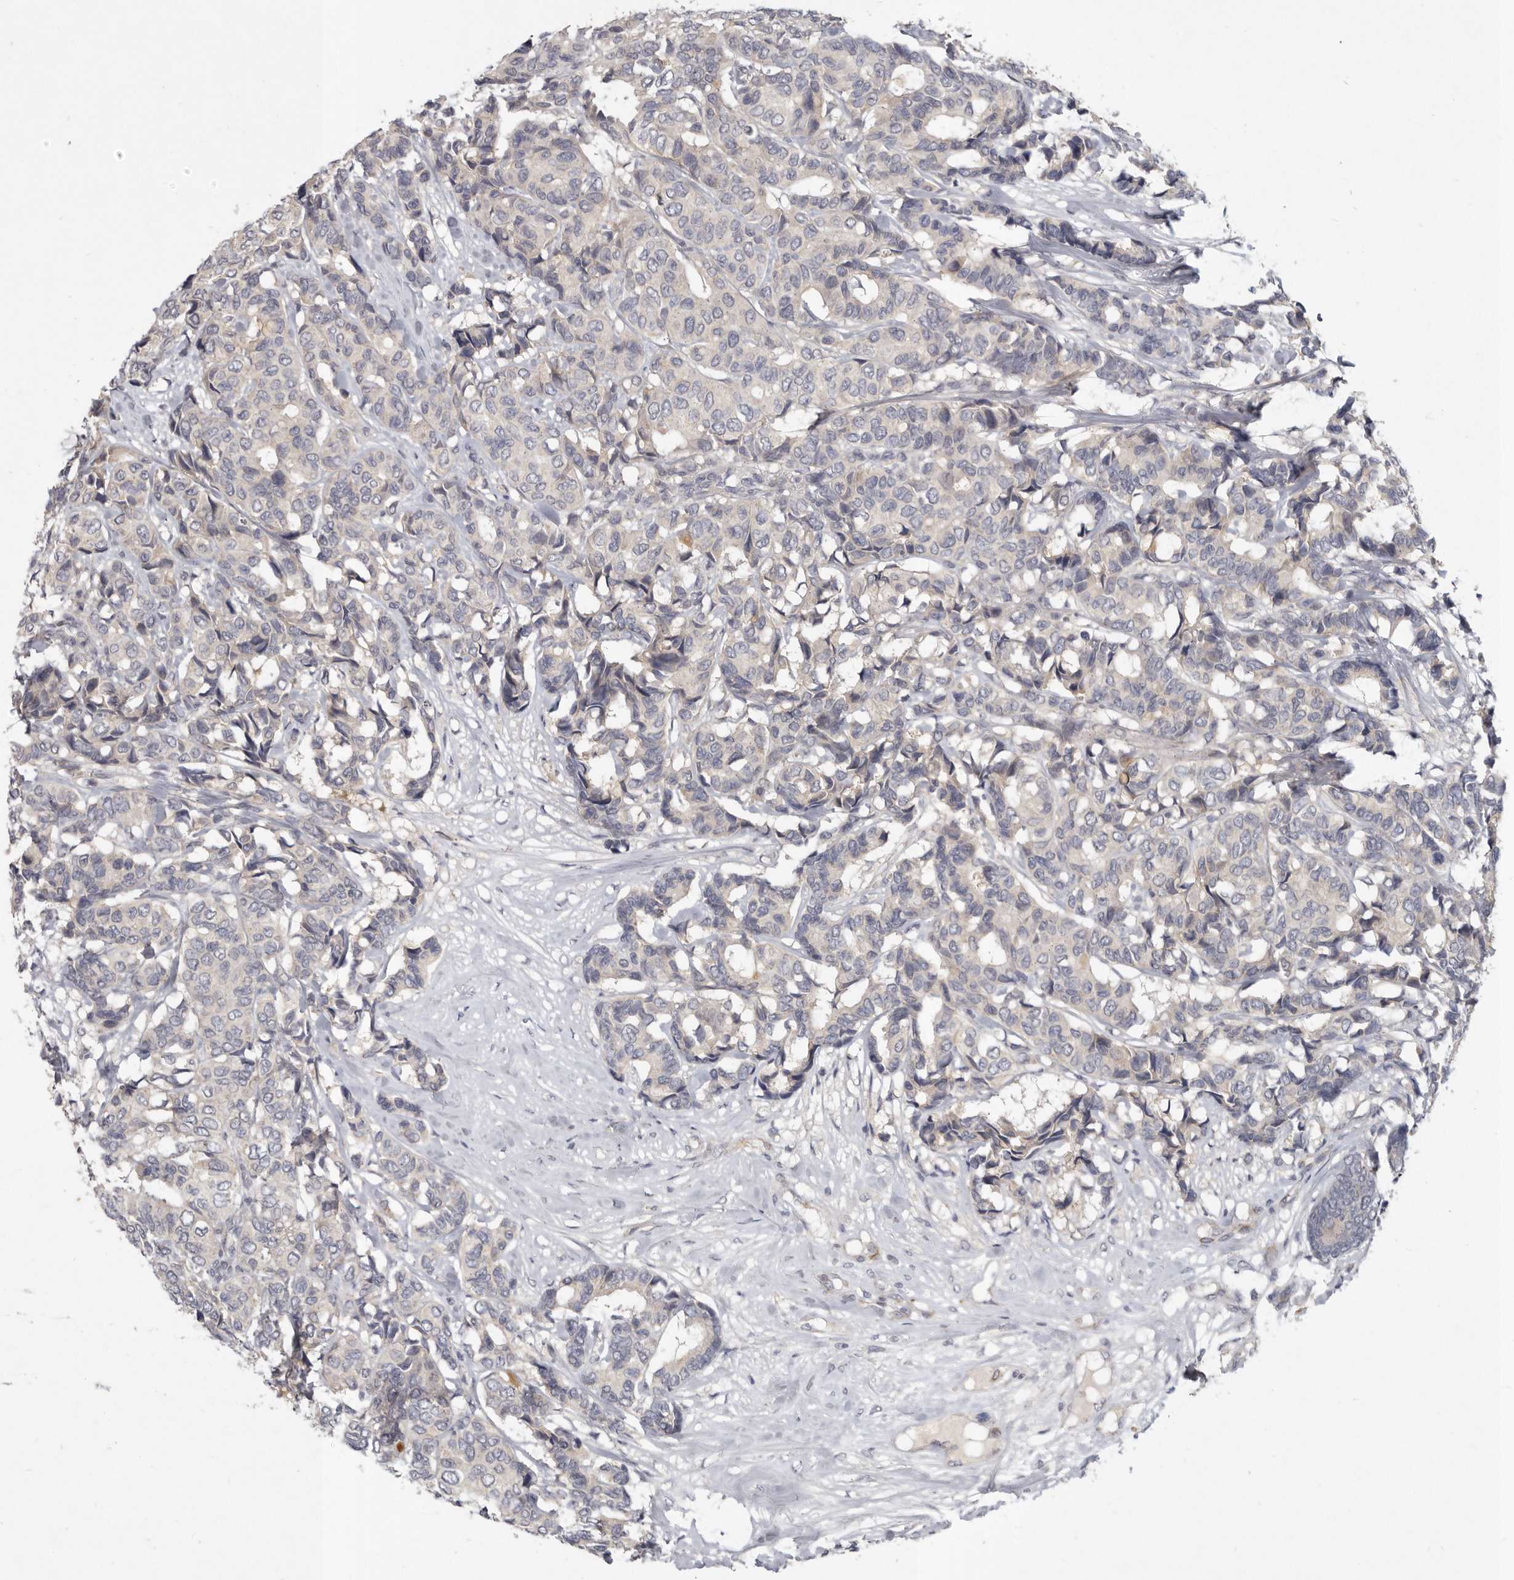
{"staining": {"intensity": "negative", "quantity": "none", "location": "none"}, "tissue": "breast cancer", "cell_type": "Tumor cells", "image_type": "cancer", "snomed": [{"axis": "morphology", "description": "Duct carcinoma"}, {"axis": "topography", "description": "Breast"}], "caption": "This histopathology image is of breast cancer (infiltrating ductal carcinoma) stained with immunohistochemistry (IHC) to label a protein in brown with the nuclei are counter-stained blue. There is no positivity in tumor cells. (DAB immunohistochemistry (IHC) with hematoxylin counter stain).", "gene": "SLC22A1", "patient": {"sex": "female", "age": 87}}